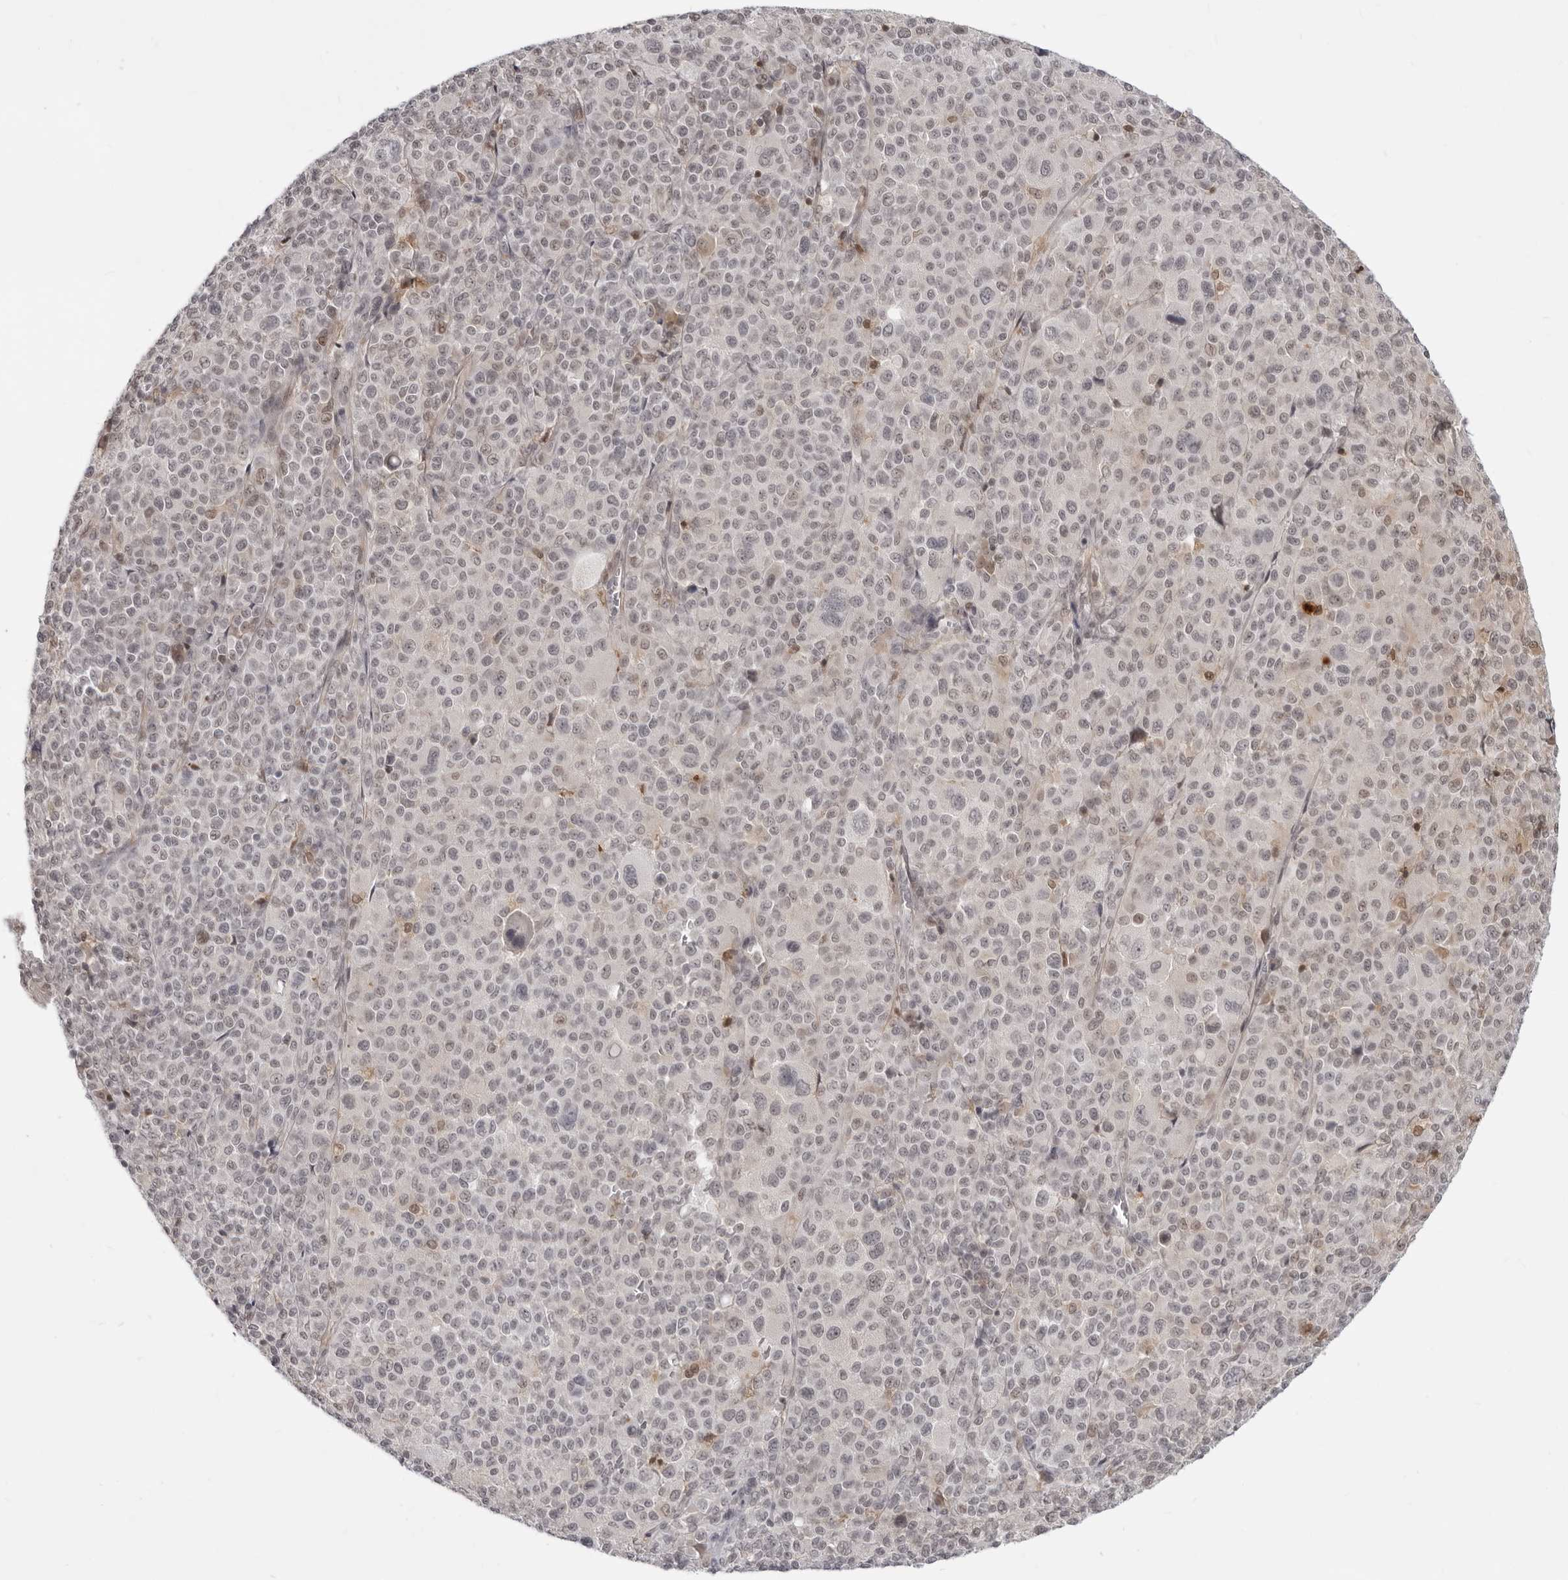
{"staining": {"intensity": "moderate", "quantity": "25%-75%", "location": "nuclear"}, "tissue": "melanoma", "cell_type": "Tumor cells", "image_type": "cancer", "snomed": [{"axis": "morphology", "description": "Malignant melanoma, Metastatic site"}, {"axis": "topography", "description": "Skin"}], "caption": "Malignant melanoma (metastatic site) was stained to show a protein in brown. There is medium levels of moderate nuclear positivity in about 25%-75% of tumor cells.", "gene": "SRGAP2", "patient": {"sex": "female", "age": 74}}